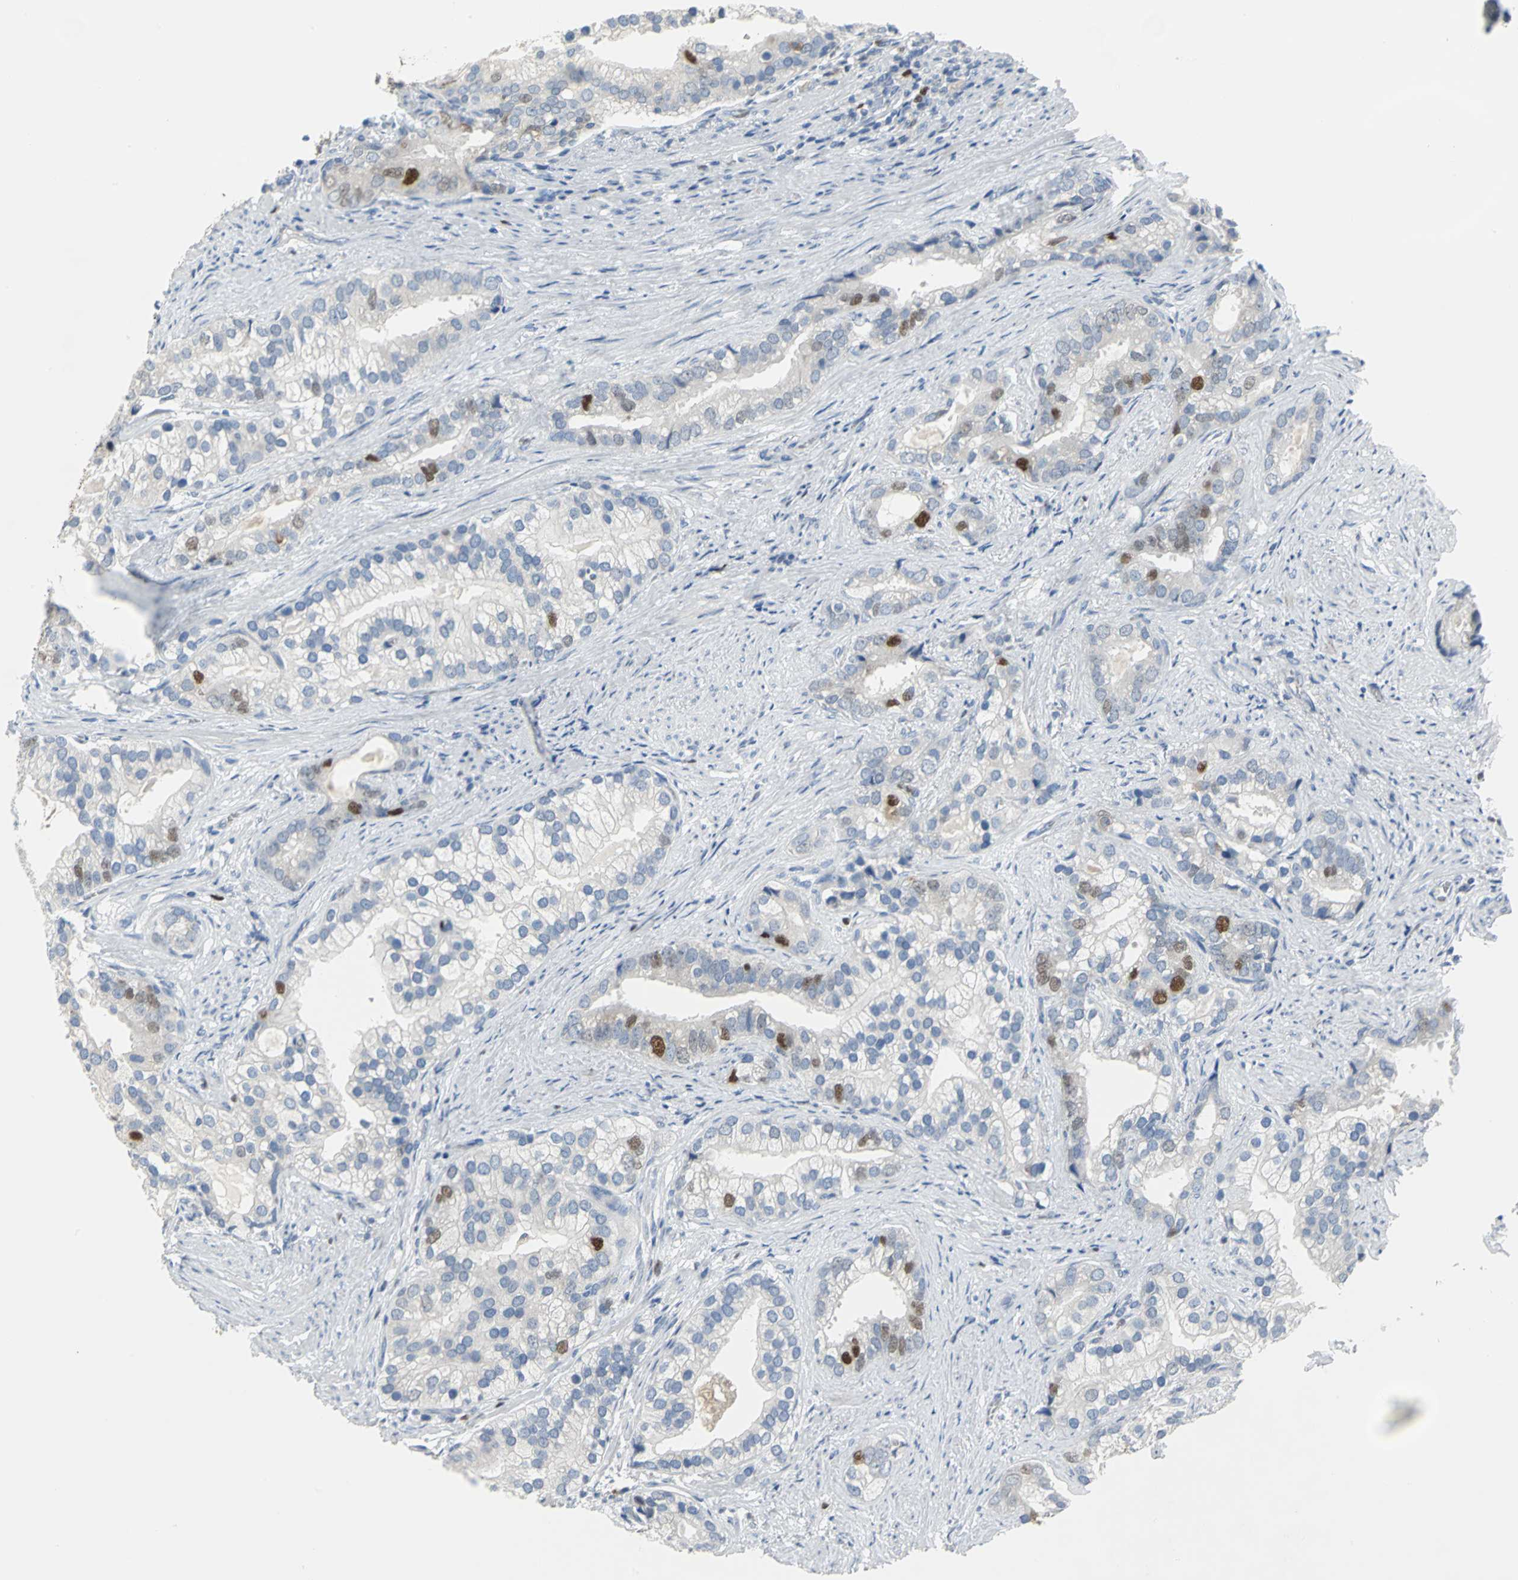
{"staining": {"intensity": "strong", "quantity": "<25%", "location": "nuclear"}, "tissue": "prostate cancer", "cell_type": "Tumor cells", "image_type": "cancer", "snomed": [{"axis": "morphology", "description": "Adenocarcinoma, Low grade"}, {"axis": "topography", "description": "Prostate"}], "caption": "This histopathology image shows adenocarcinoma (low-grade) (prostate) stained with immunohistochemistry (IHC) to label a protein in brown. The nuclear of tumor cells show strong positivity for the protein. Nuclei are counter-stained blue.", "gene": "MCM4", "patient": {"sex": "male", "age": 71}}